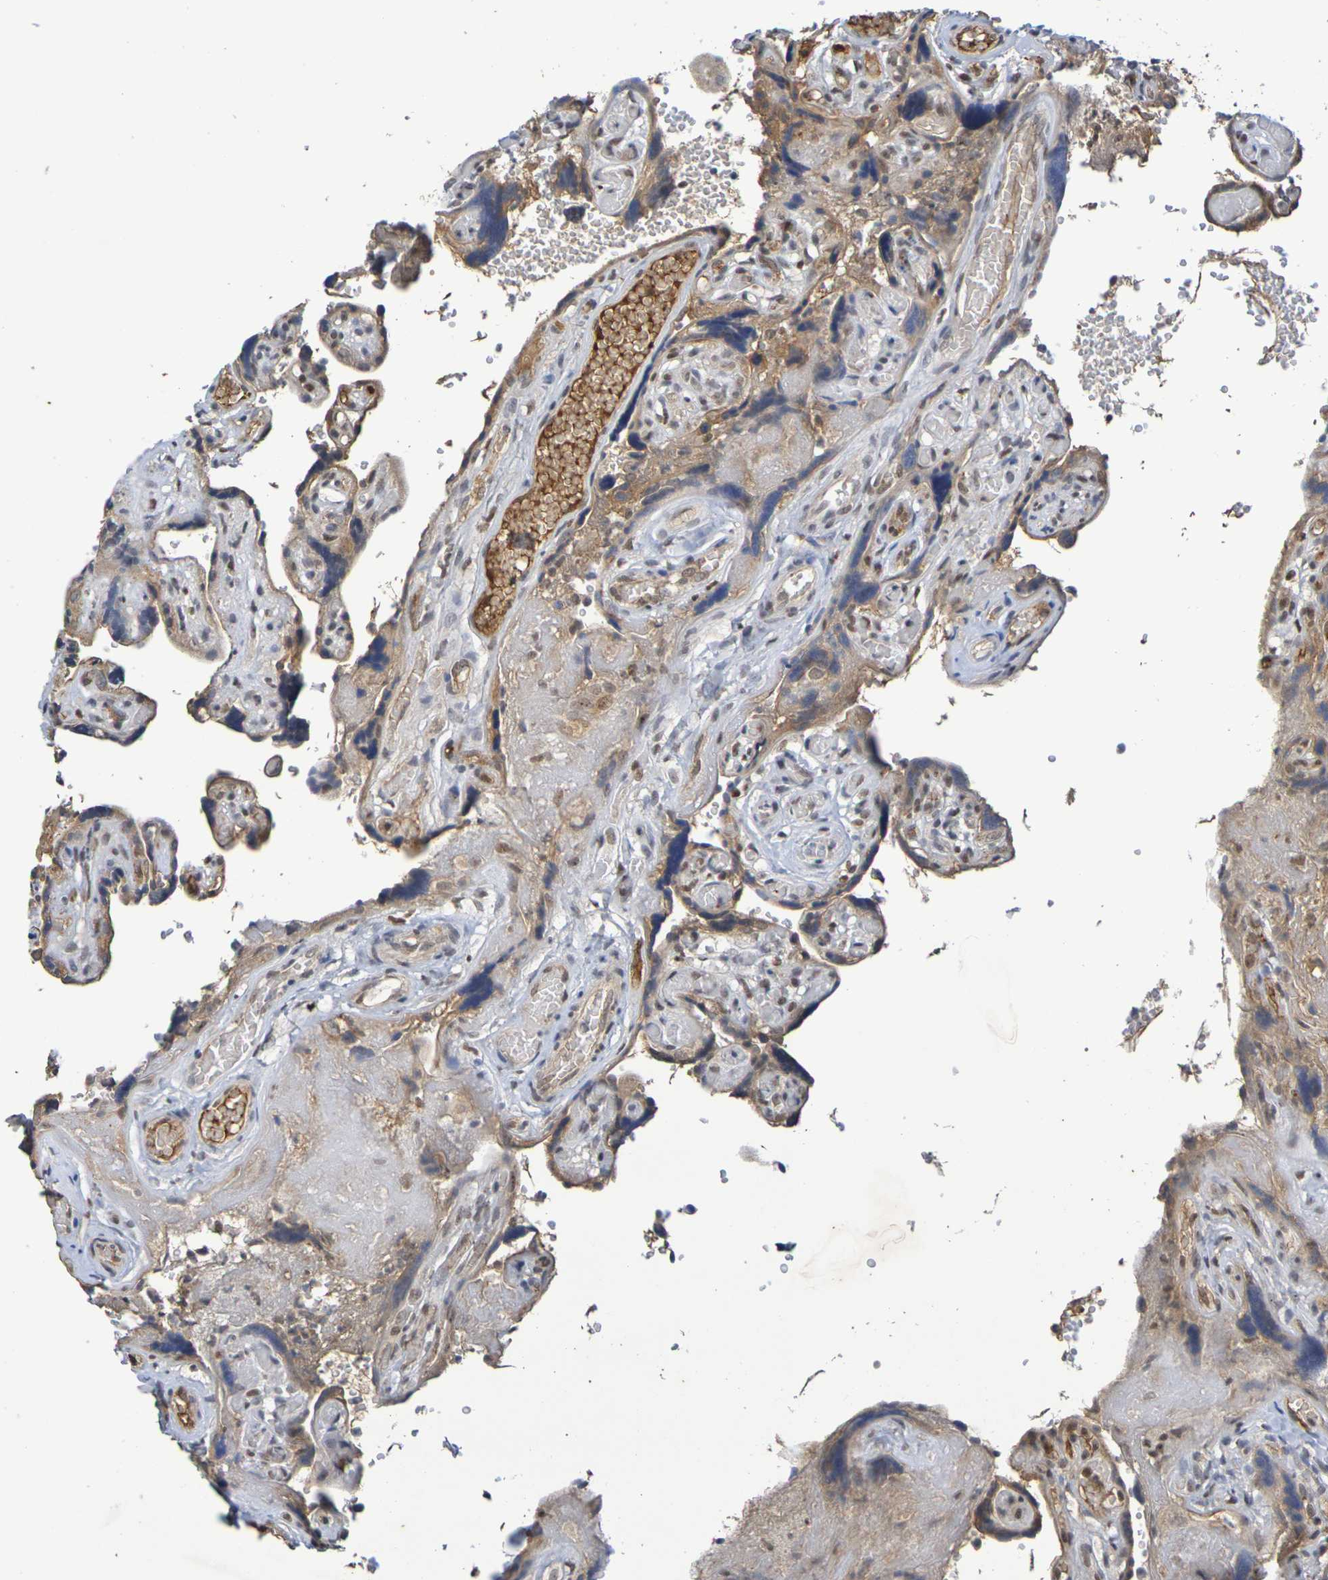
{"staining": {"intensity": "moderate", "quantity": ">75%", "location": "cytoplasmic/membranous,nuclear"}, "tissue": "placenta", "cell_type": "Decidual cells", "image_type": "normal", "snomed": [{"axis": "morphology", "description": "Normal tissue, NOS"}, {"axis": "topography", "description": "Placenta"}], "caption": "An immunohistochemistry histopathology image of normal tissue is shown. Protein staining in brown highlights moderate cytoplasmic/membranous,nuclear positivity in placenta within decidual cells.", "gene": "TERF2", "patient": {"sex": "female", "age": 30}}